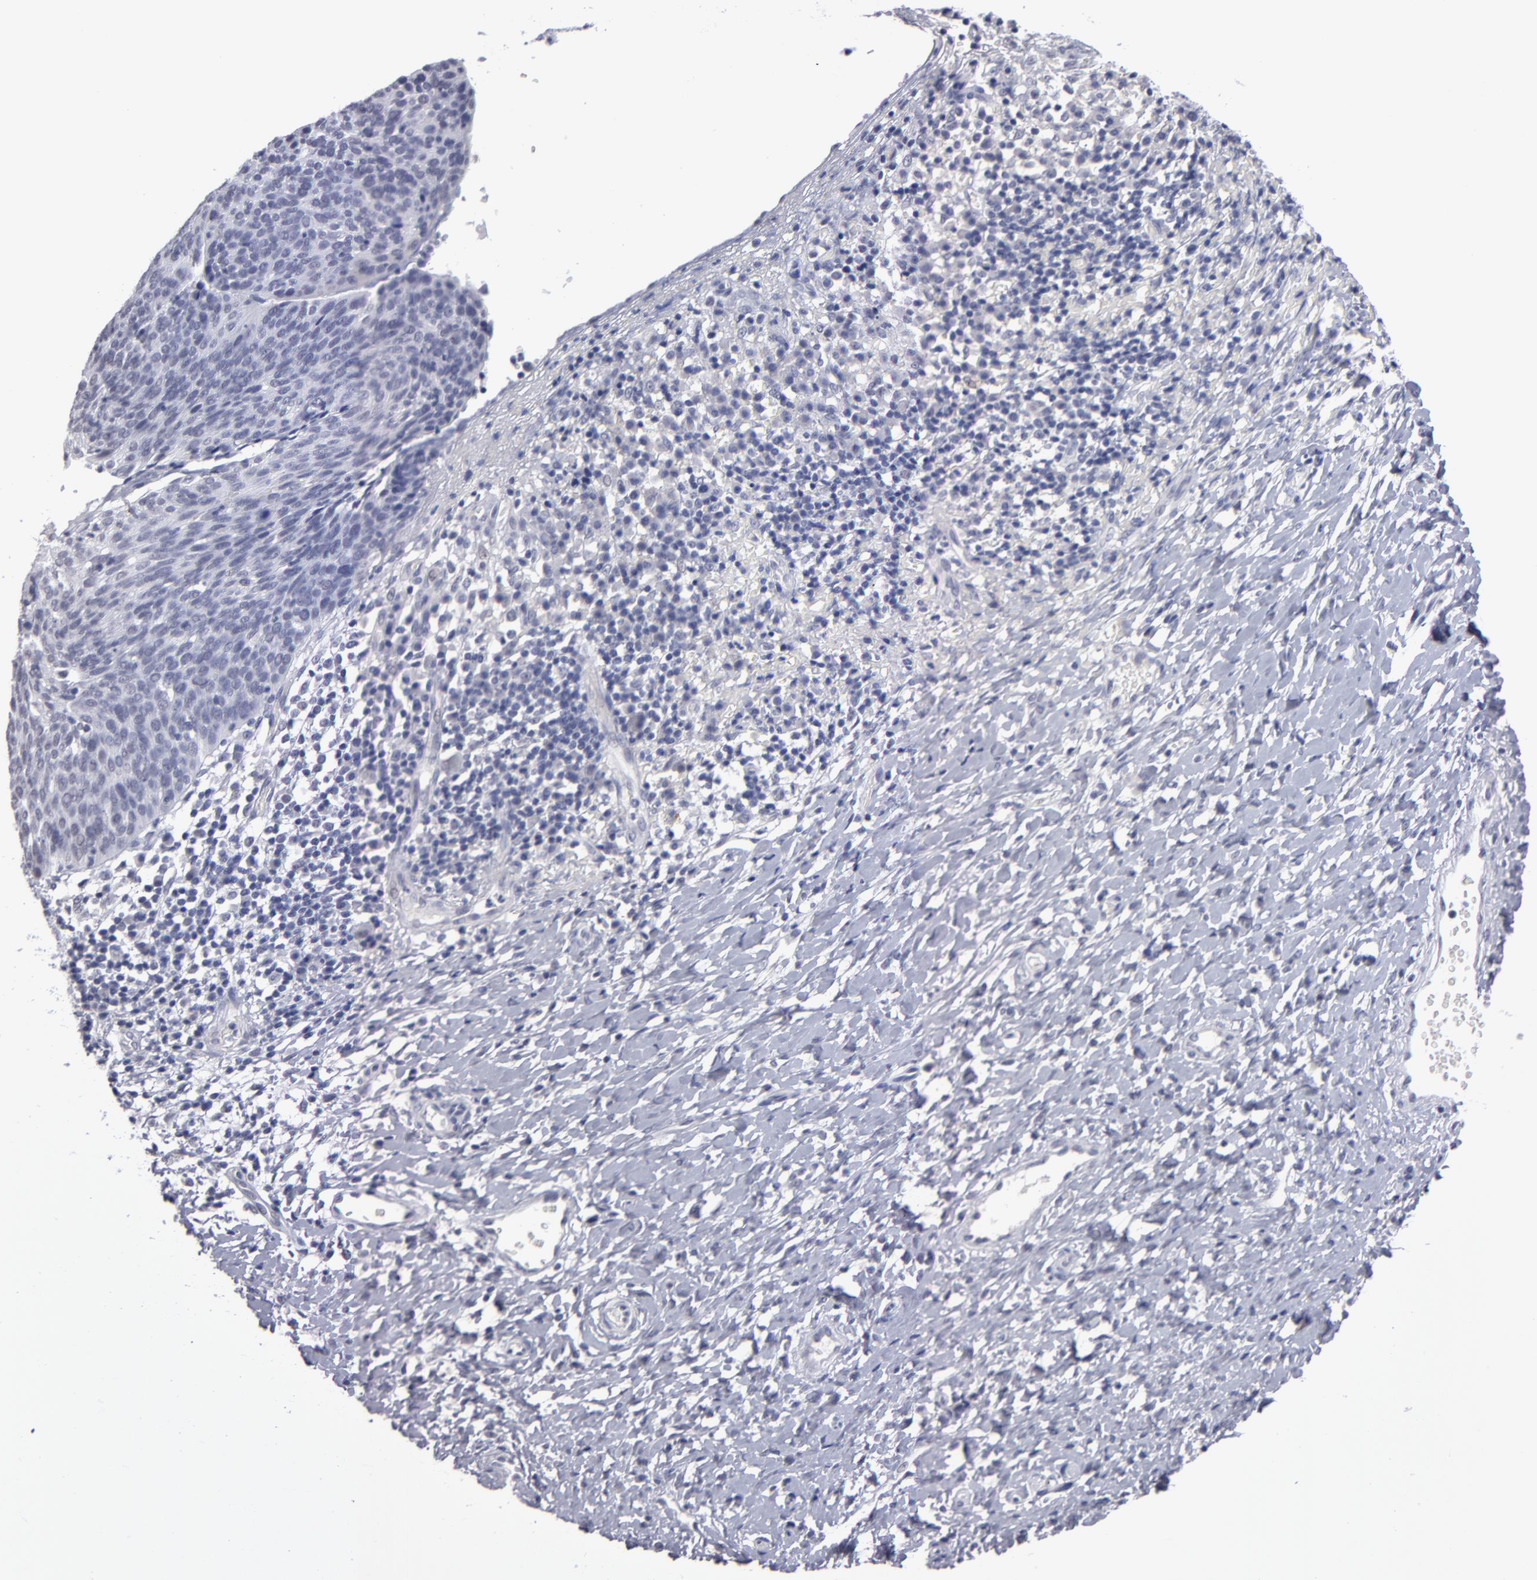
{"staining": {"intensity": "negative", "quantity": "none", "location": "none"}, "tissue": "cervical cancer", "cell_type": "Tumor cells", "image_type": "cancer", "snomed": [{"axis": "morphology", "description": "Normal tissue, NOS"}, {"axis": "morphology", "description": "Squamous cell carcinoma, NOS"}, {"axis": "topography", "description": "Cervix"}], "caption": "This is a image of IHC staining of cervical cancer, which shows no staining in tumor cells.", "gene": "TEX11", "patient": {"sex": "female", "age": 39}}